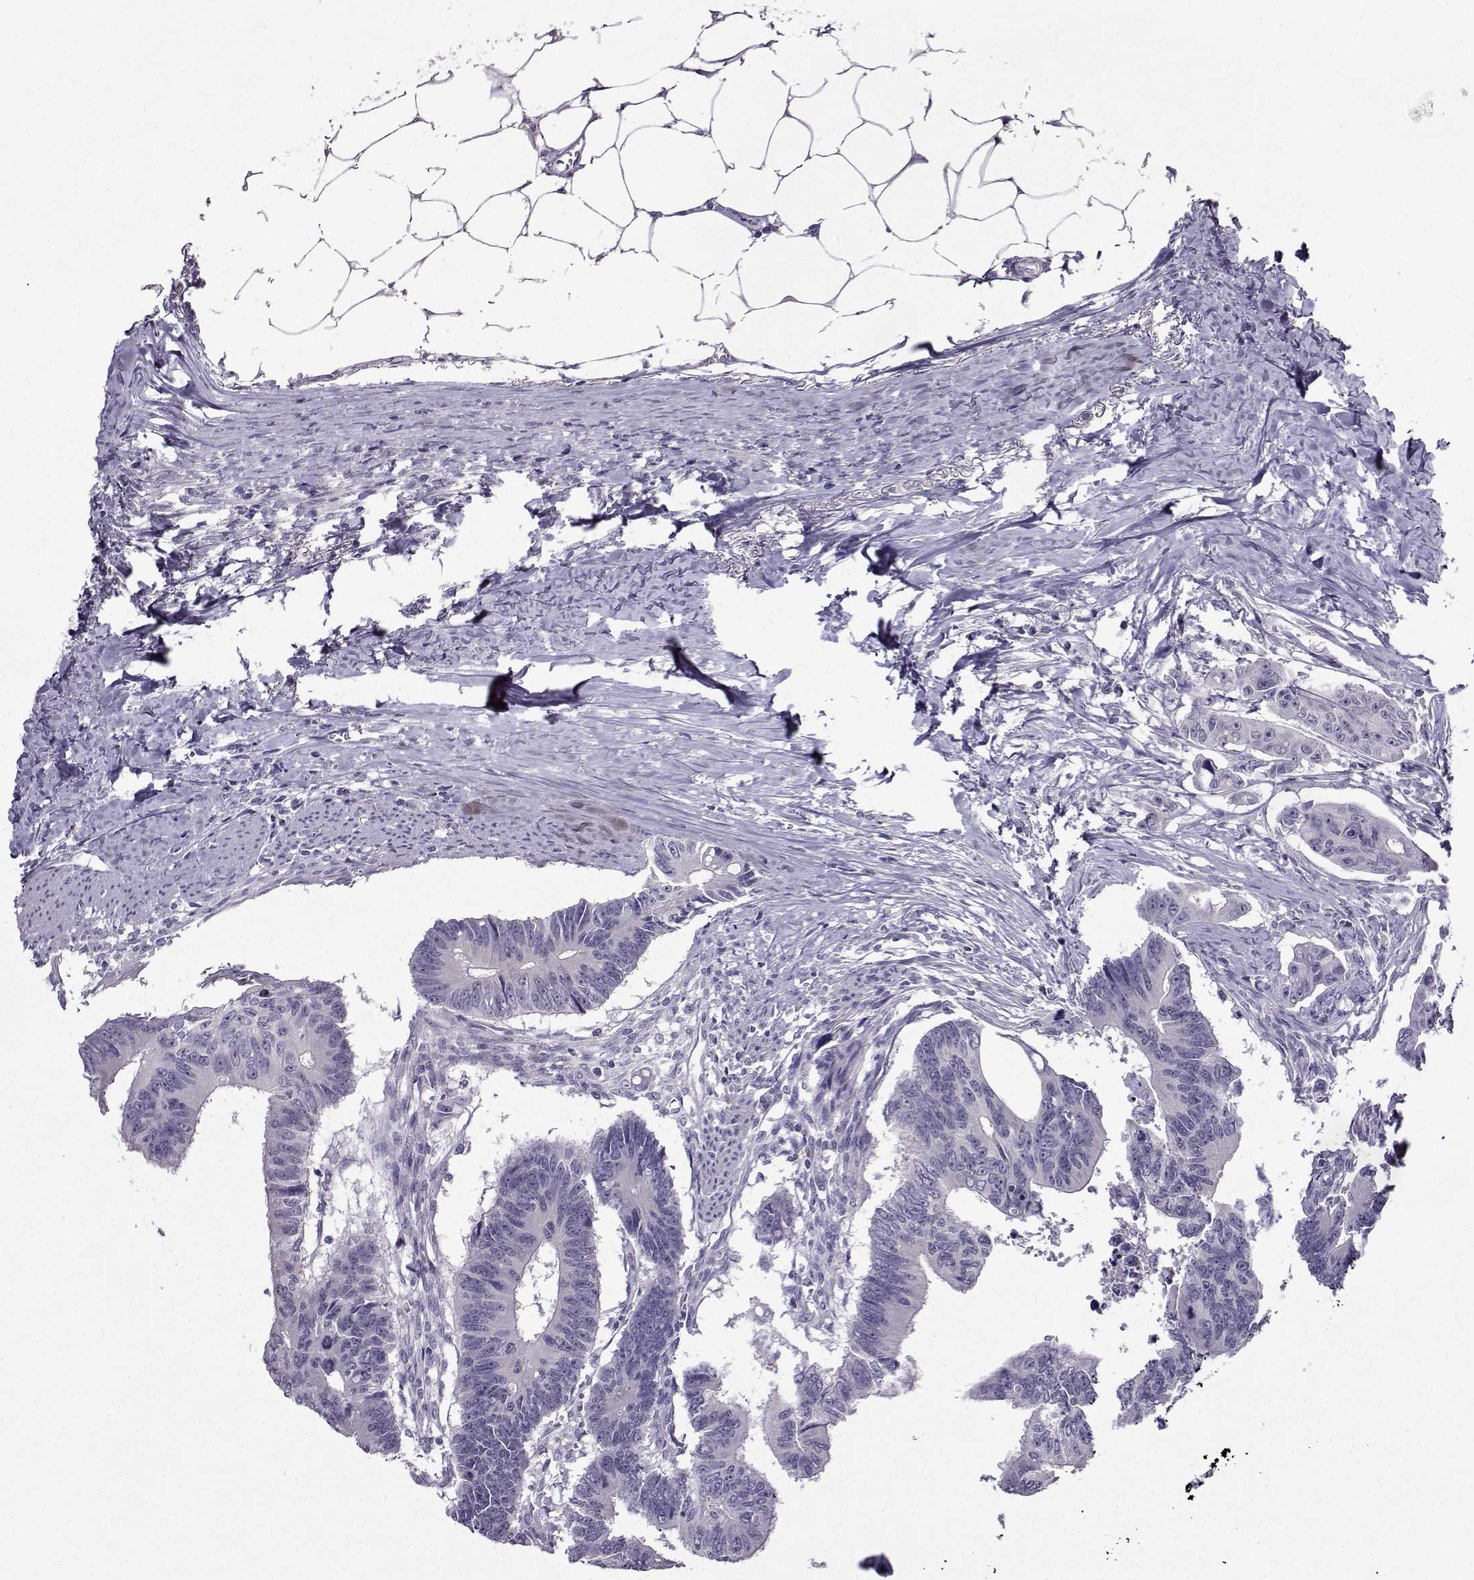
{"staining": {"intensity": "negative", "quantity": "none", "location": "none"}, "tissue": "colorectal cancer", "cell_type": "Tumor cells", "image_type": "cancer", "snomed": [{"axis": "morphology", "description": "Adenocarcinoma, NOS"}, {"axis": "topography", "description": "Colon"}], "caption": "Immunohistochemical staining of colorectal adenocarcinoma exhibits no significant expression in tumor cells.", "gene": "CRYBB1", "patient": {"sex": "male", "age": 70}}